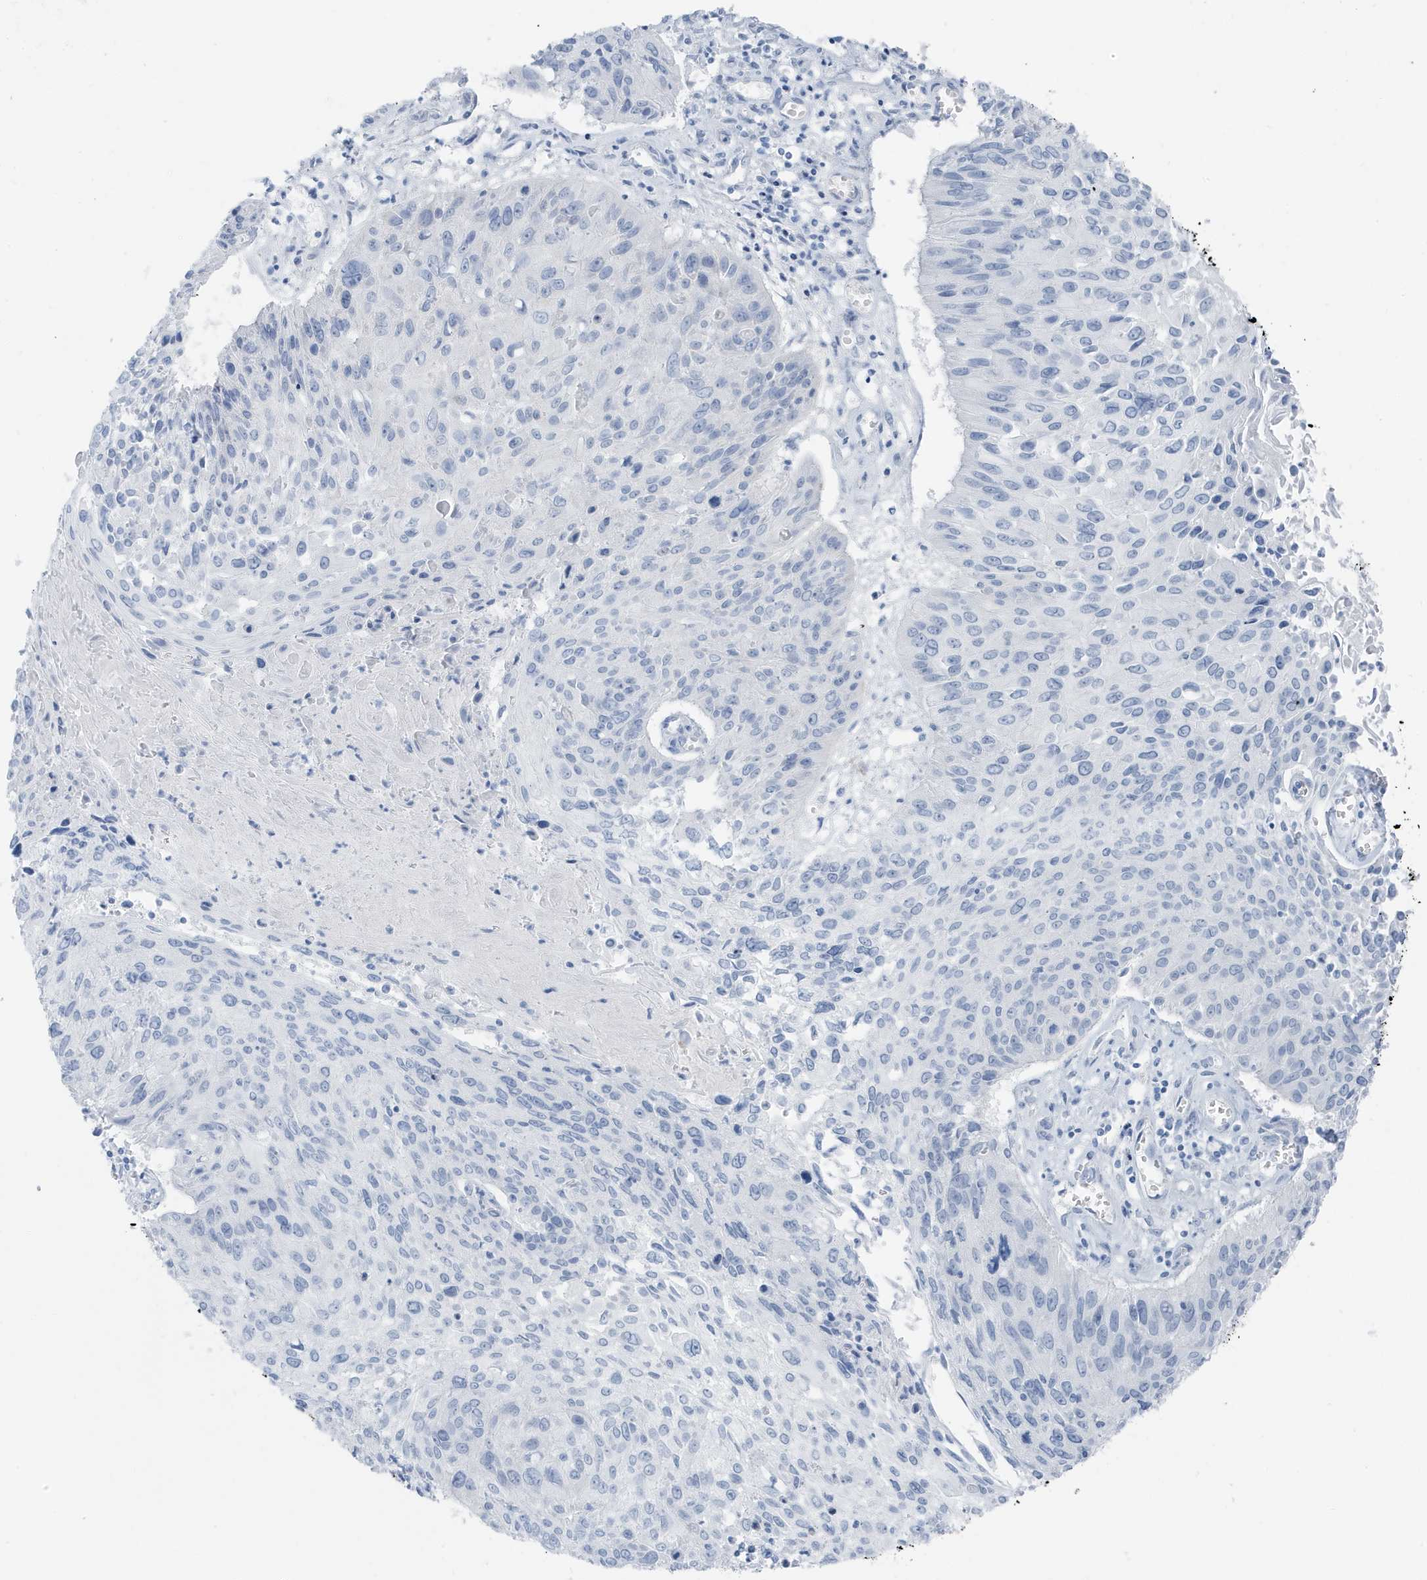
{"staining": {"intensity": "negative", "quantity": "none", "location": "none"}, "tissue": "cervical cancer", "cell_type": "Tumor cells", "image_type": "cancer", "snomed": [{"axis": "morphology", "description": "Squamous cell carcinoma, NOS"}, {"axis": "topography", "description": "Cervix"}], "caption": "An image of human cervical cancer (squamous cell carcinoma) is negative for staining in tumor cells.", "gene": "ZFP64", "patient": {"sex": "female", "age": 51}}